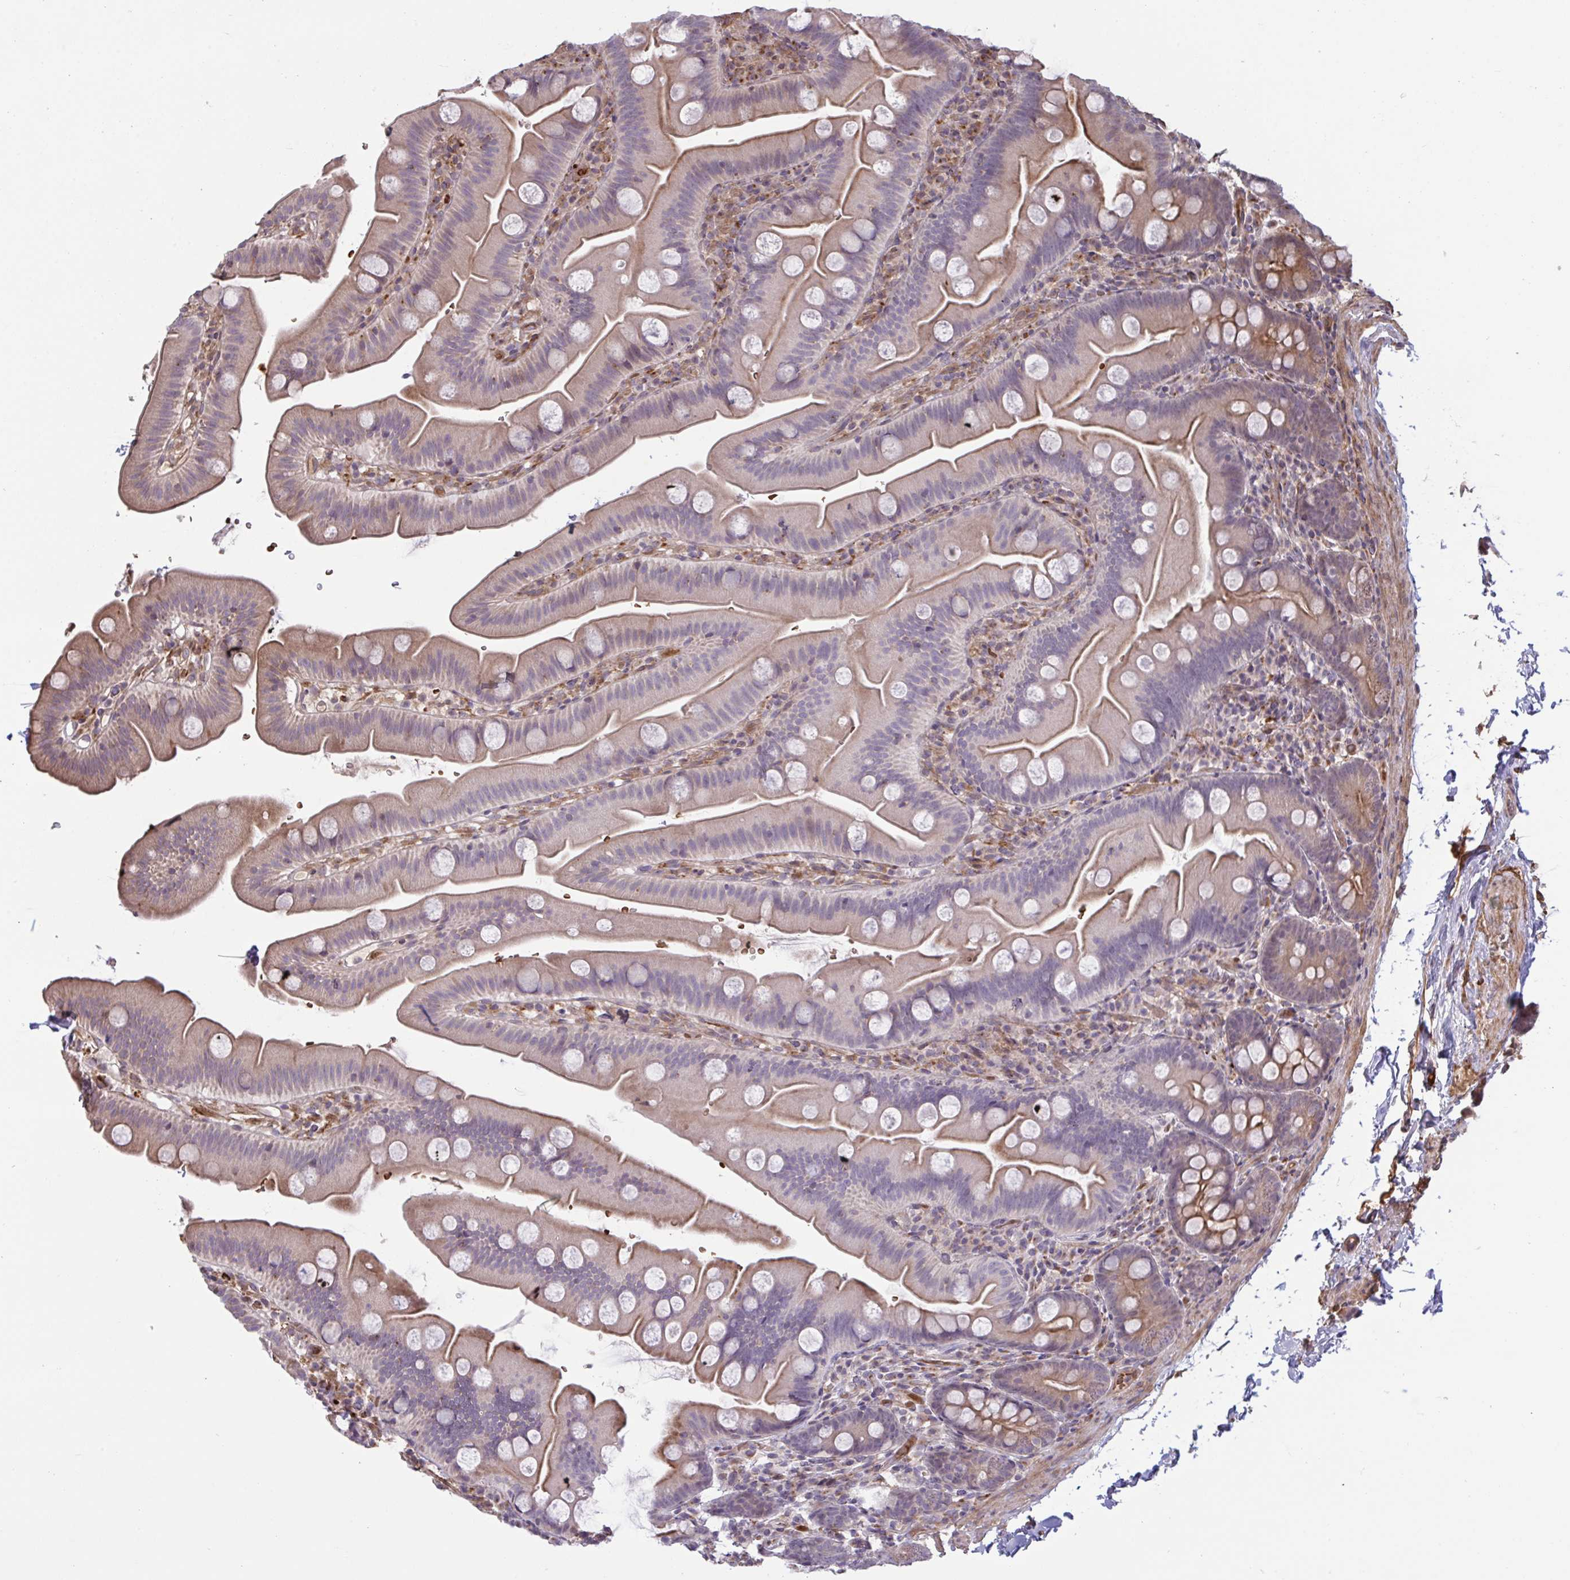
{"staining": {"intensity": "weak", "quantity": "25%-75%", "location": "cytoplasmic/membranous"}, "tissue": "small intestine", "cell_type": "Glandular cells", "image_type": "normal", "snomed": [{"axis": "morphology", "description": "Normal tissue, NOS"}, {"axis": "topography", "description": "Small intestine"}], "caption": "Protein staining of benign small intestine shows weak cytoplasmic/membranous staining in approximately 25%-75% of glandular cells.", "gene": "IL1R1", "patient": {"sex": "female", "age": 68}}